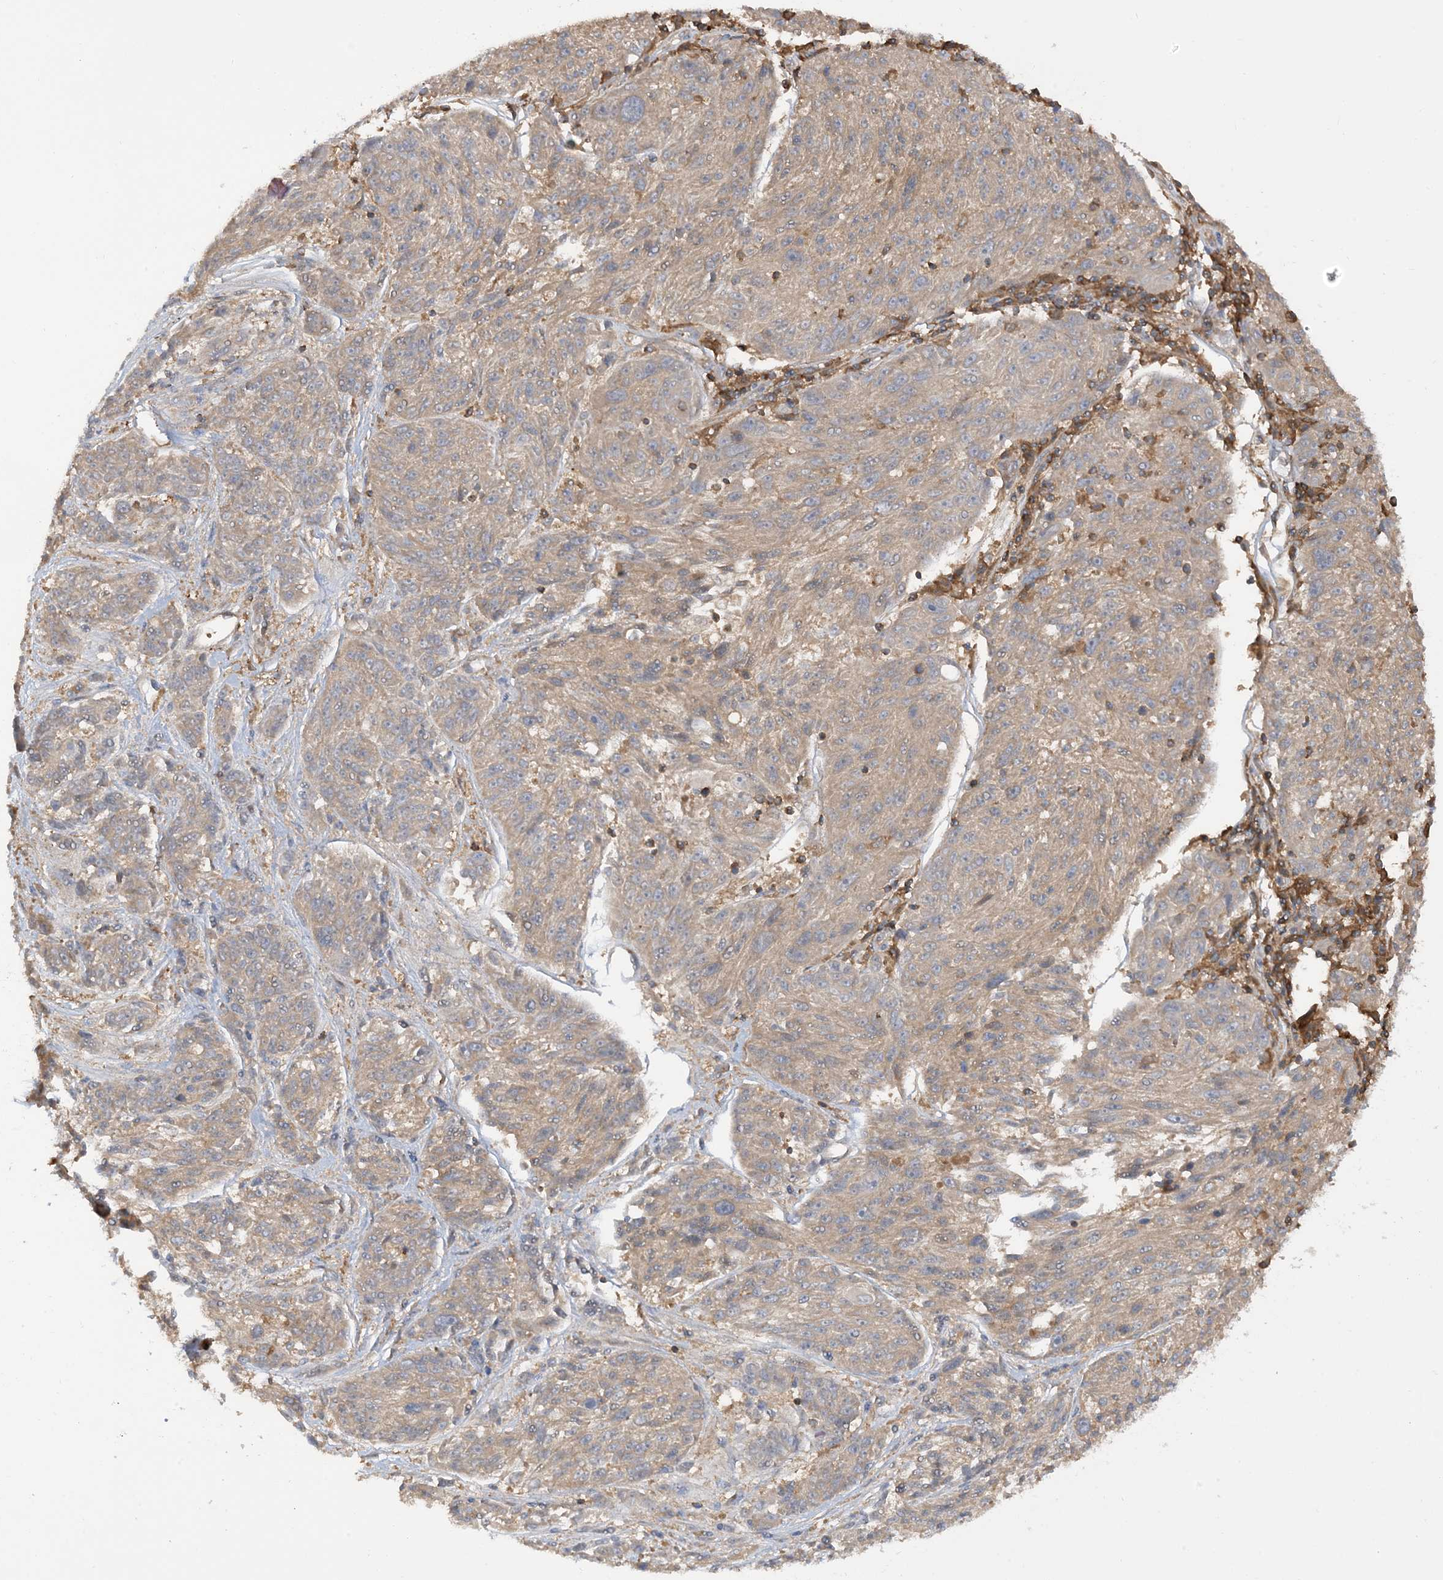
{"staining": {"intensity": "weak", "quantity": "25%-75%", "location": "cytoplasmic/membranous"}, "tissue": "melanoma", "cell_type": "Tumor cells", "image_type": "cancer", "snomed": [{"axis": "morphology", "description": "Malignant melanoma, NOS"}, {"axis": "topography", "description": "Skin"}], "caption": "Immunohistochemical staining of human malignant melanoma exhibits low levels of weak cytoplasmic/membranous expression in about 25%-75% of tumor cells. (brown staining indicates protein expression, while blue staining denotes nuclei).", "gene": "CAPZB", "patient": {"sex": "male", "age": 53}}